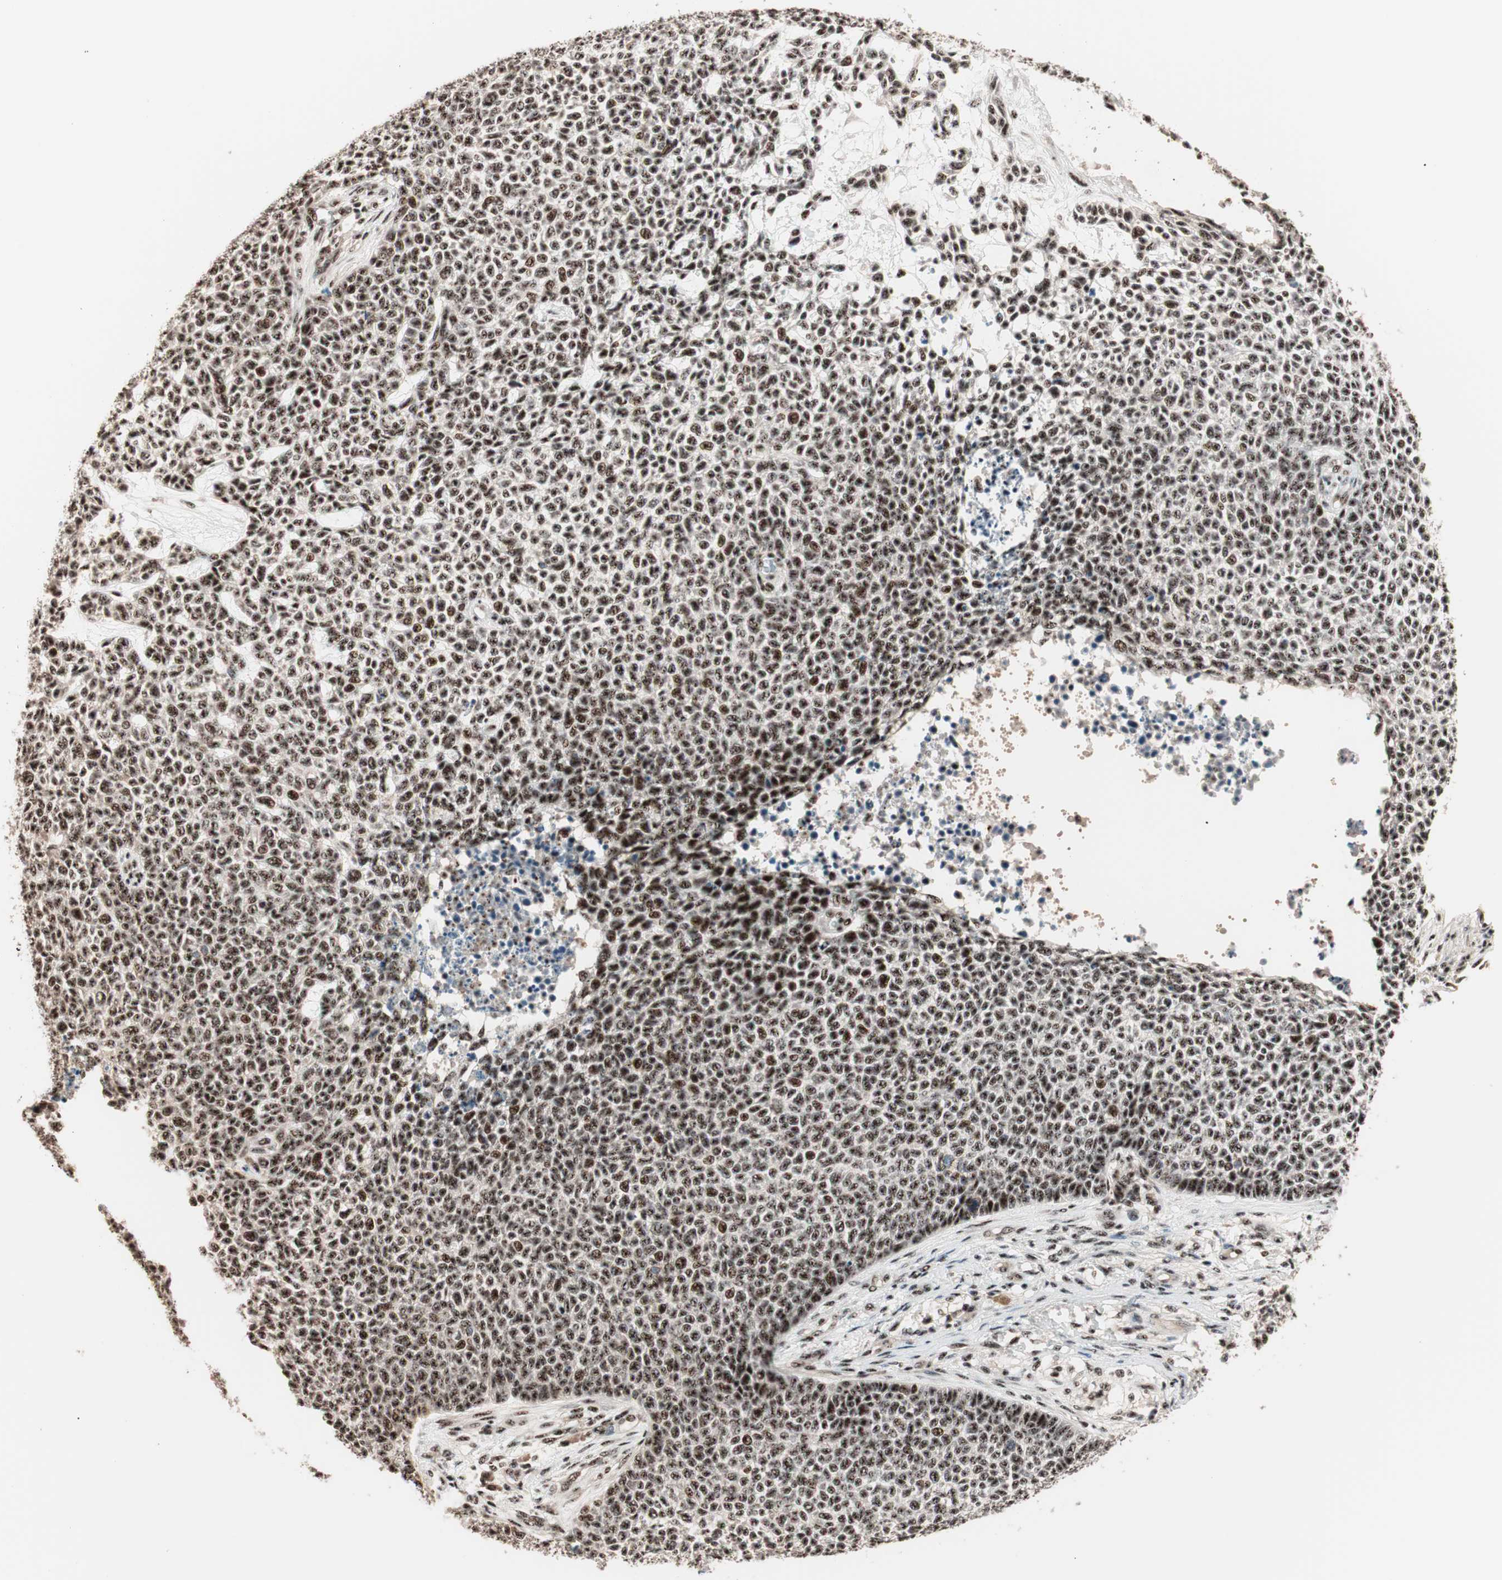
{"staining": {"intensity": "strong", "quantity": ">75%", "location": "nuclear"}, "tissue": "skin cancer", "cell_type": "Tumor cells", "image_type": "cancer", "snomed": [{"axis": "morphology", "description": "Basal cell carcinoma"}, {"axis": "topography", "description": "Skin"}], "caption": "The photomicrograph shows staining of skin cancer (basal cell carcinoma), revealing strong nuclear protein positivity (brown color) within tumor cells.", "gene": "NR5A2", "patient": {"sex": "female", "age": 84}}